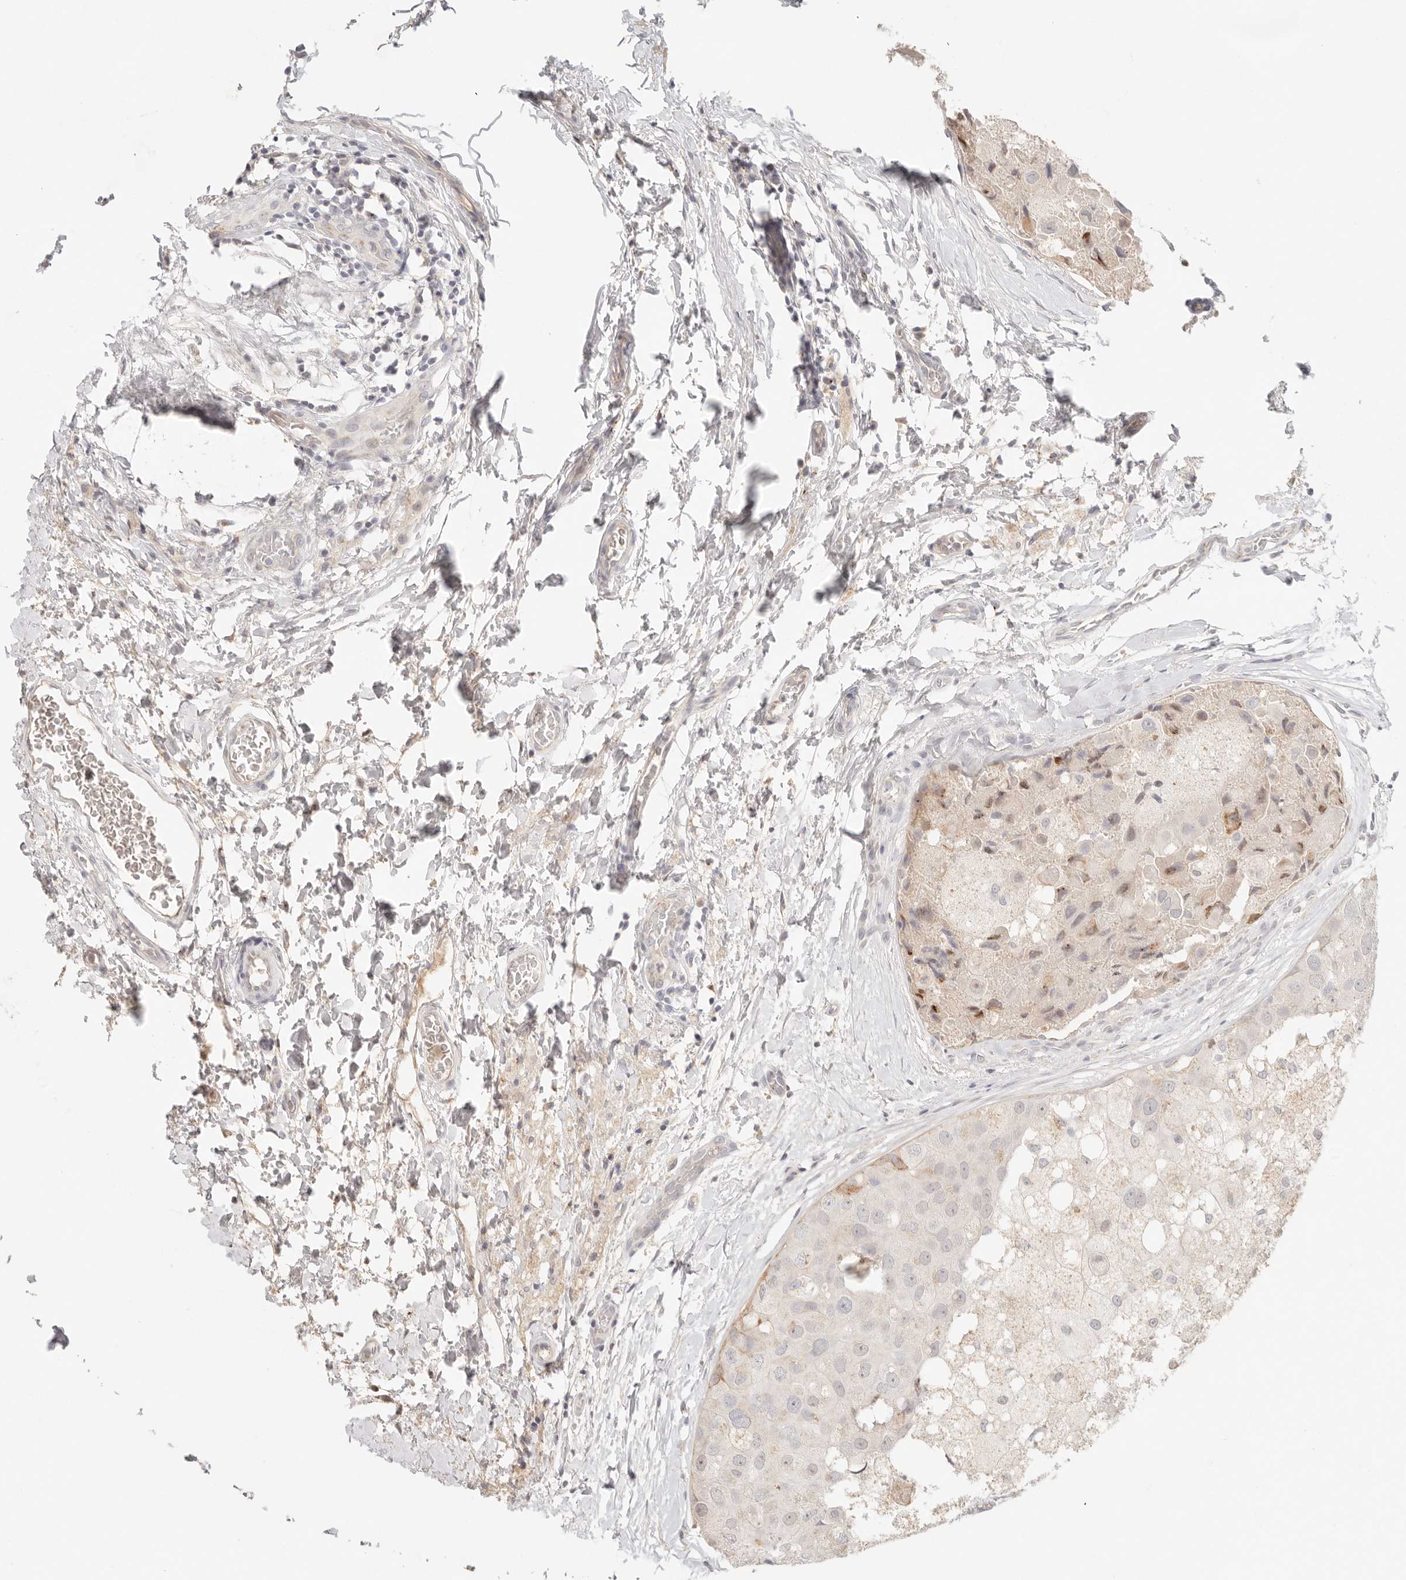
{"staining": {"intensity": "moderate", "quantity": "<25%", "location": "cytoplasmic/membranous"}, "tissue": "breast cancer", "cell_type": "Tumor cells", "image_type": "cancer", "snomed": [{"axis": "morphology", "description": "Duct carcinoma"}, {"axis": "topography", "description": "Breast"}], "caption": "An image showing moderate cytoplasmic/membranous expression in about <25% of tumor cells in infiltrating ductal carcinoma (breast), as visualized by brown immunohistochemical staining.", "gene": "CEP120", "patient": {"sex": "female", "age": 62}}